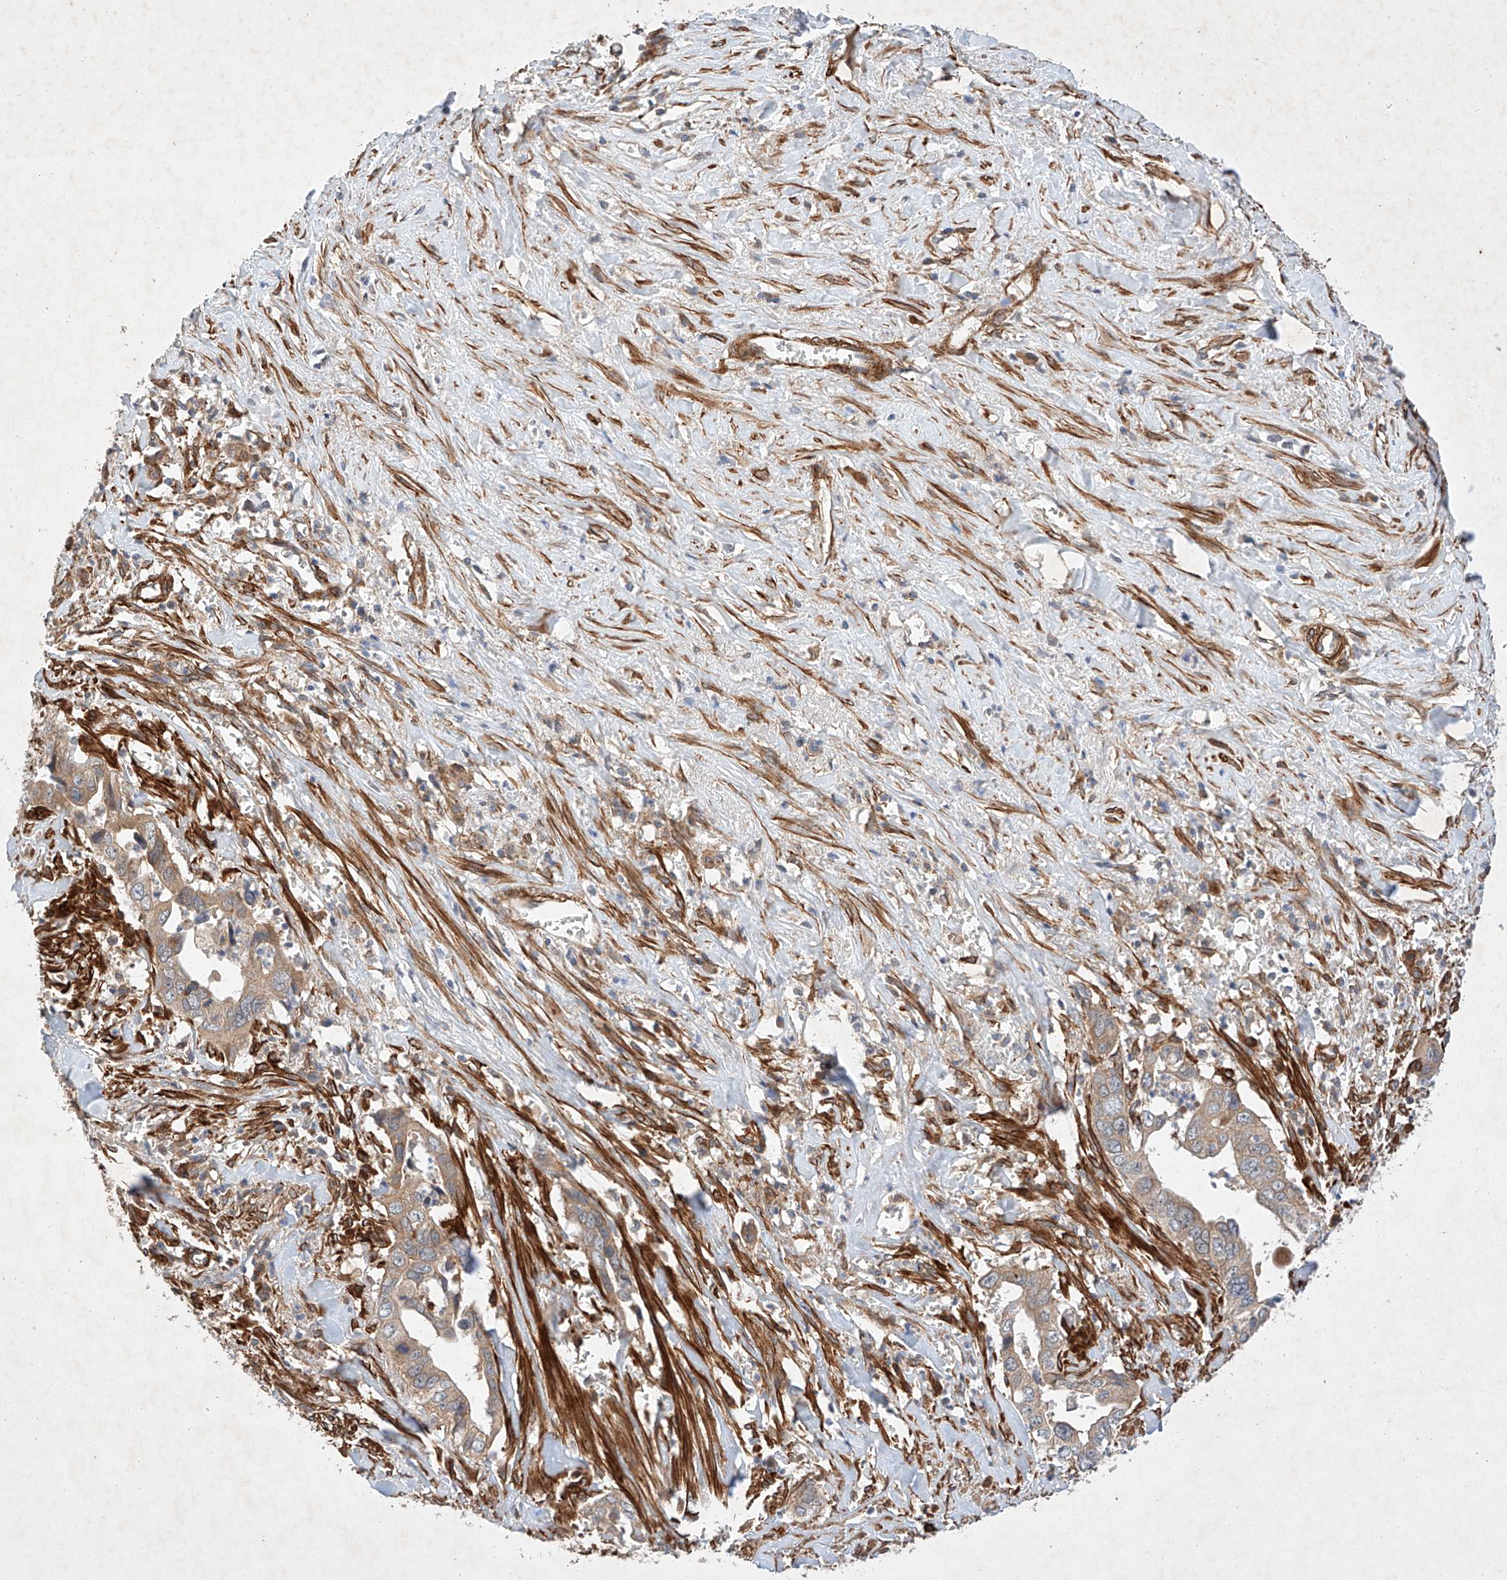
{"staining": {"intensity": "moderate", "quantity": ">75%", "location": "cytoplasmic/membranous"}, "tissue": "liver cancer", "cell_type": "Tumor cells", "image_type": "cancer", "snomed": [{"axis": "morphology", "description": "Cholangiocarcinoma"}, {"axis": "topography", "description": "Liver"}], "caption": "DAB immunohistochemical staining of human cholangiocarcinoma (liver) exhibits moderate cytoplasmic/membranous protein staining in about >75% of tumor cells. (IHC, brightfield microscopy, high magnification).", "gene": "RAB23", "patient": {"sex": "female", "age": 79}}